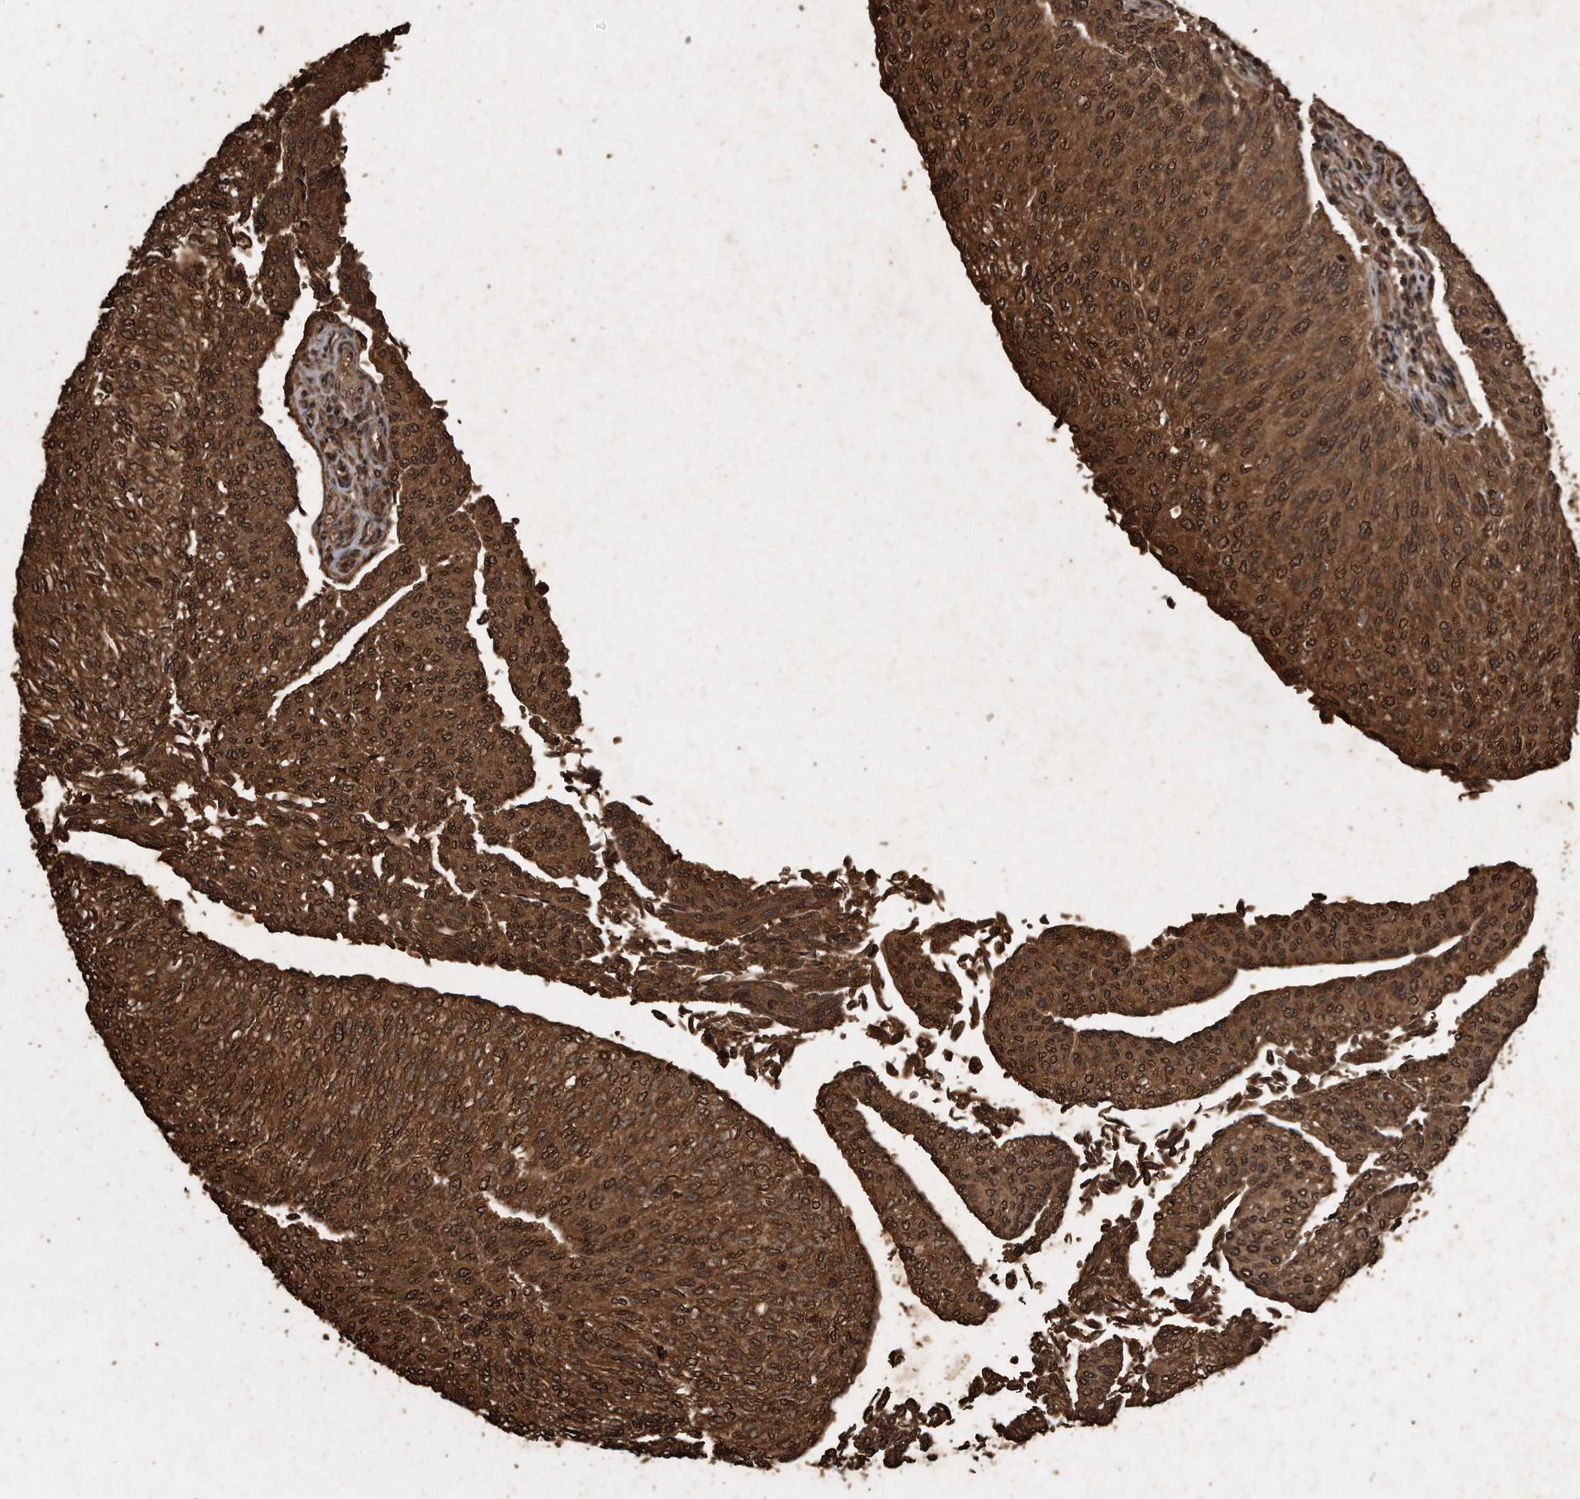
{"staining": {"intensity": "strong", "quantity": ">75%", "location": "cytoplasmic/membranous,nuclear"}, "tissue": "urothelial cancer", "cell_type": "Tumor cells", "image_type": "cancer", "snomed": [{"axis": "morphology", "description": "Urothelial carcinoma, Low grade"}, {"axis": "topography", "description": "Urinary bladder"}], "caption": "The micrograph shows staining of low-grade urothelial carcinoma, revealing strong cytoplasmic/membranous and nuclear protein staining (brown color) within tumor cells.", "gene": "CFLAR", "patient": {"sex": "female", "age": 79}}